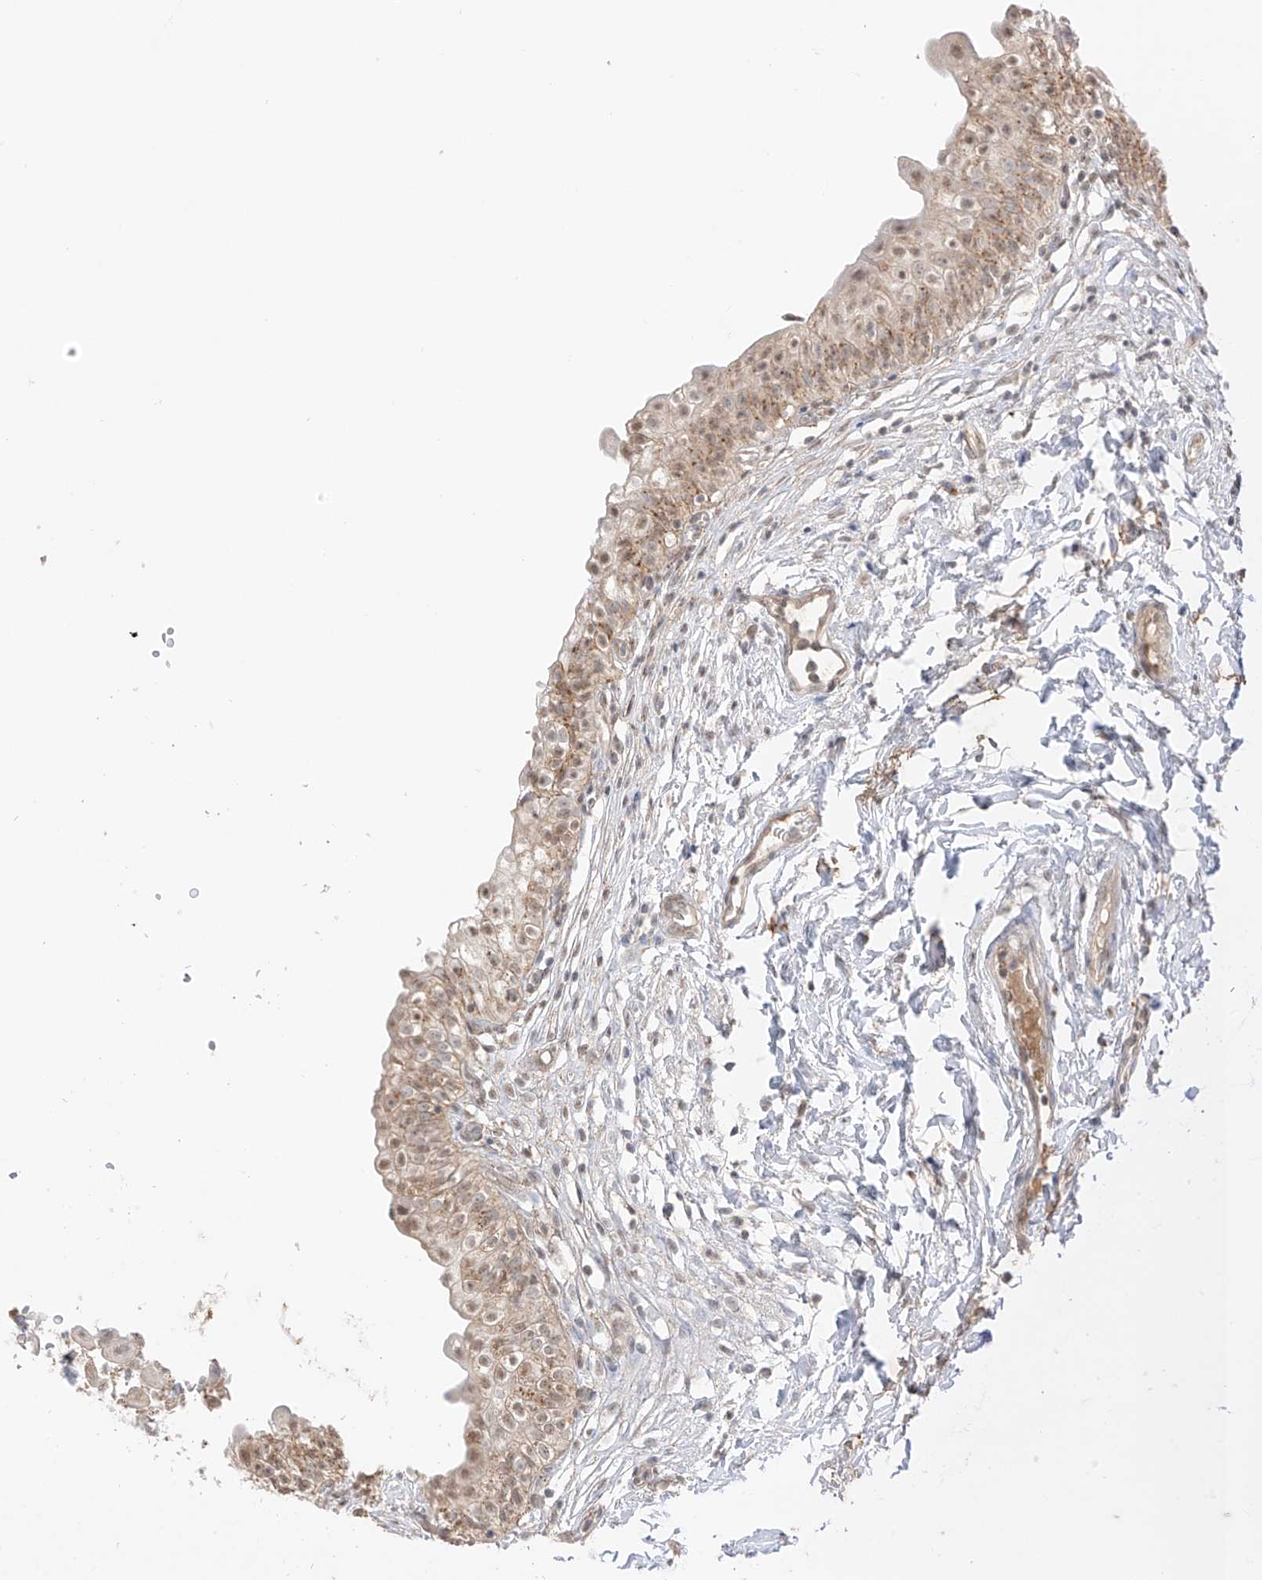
{"staining": {"intensity": "weak", "quantity": ">75%", "location": "cytoplasmic/membranous,nuclear"}, "tissue": "urinary bladder", "cell_type": "Urothelial cells", "image_type": "normal", "snomed": [{"axis": "morphology", "description": "Normal tissue, NOS"}, {"axis": "topography", "description": "Urinary bladder"}], "caption": "Protein expression analysis of unremarkable urinary bladder shows weak cytoplasmic/membranous,nuclear staining in about >75% of urothelial cells. Ihc stains the protein in brown and the nuclei are stained blue.", "gene": "N4BP3", "patient": {"sex": "male", "age": 55}}